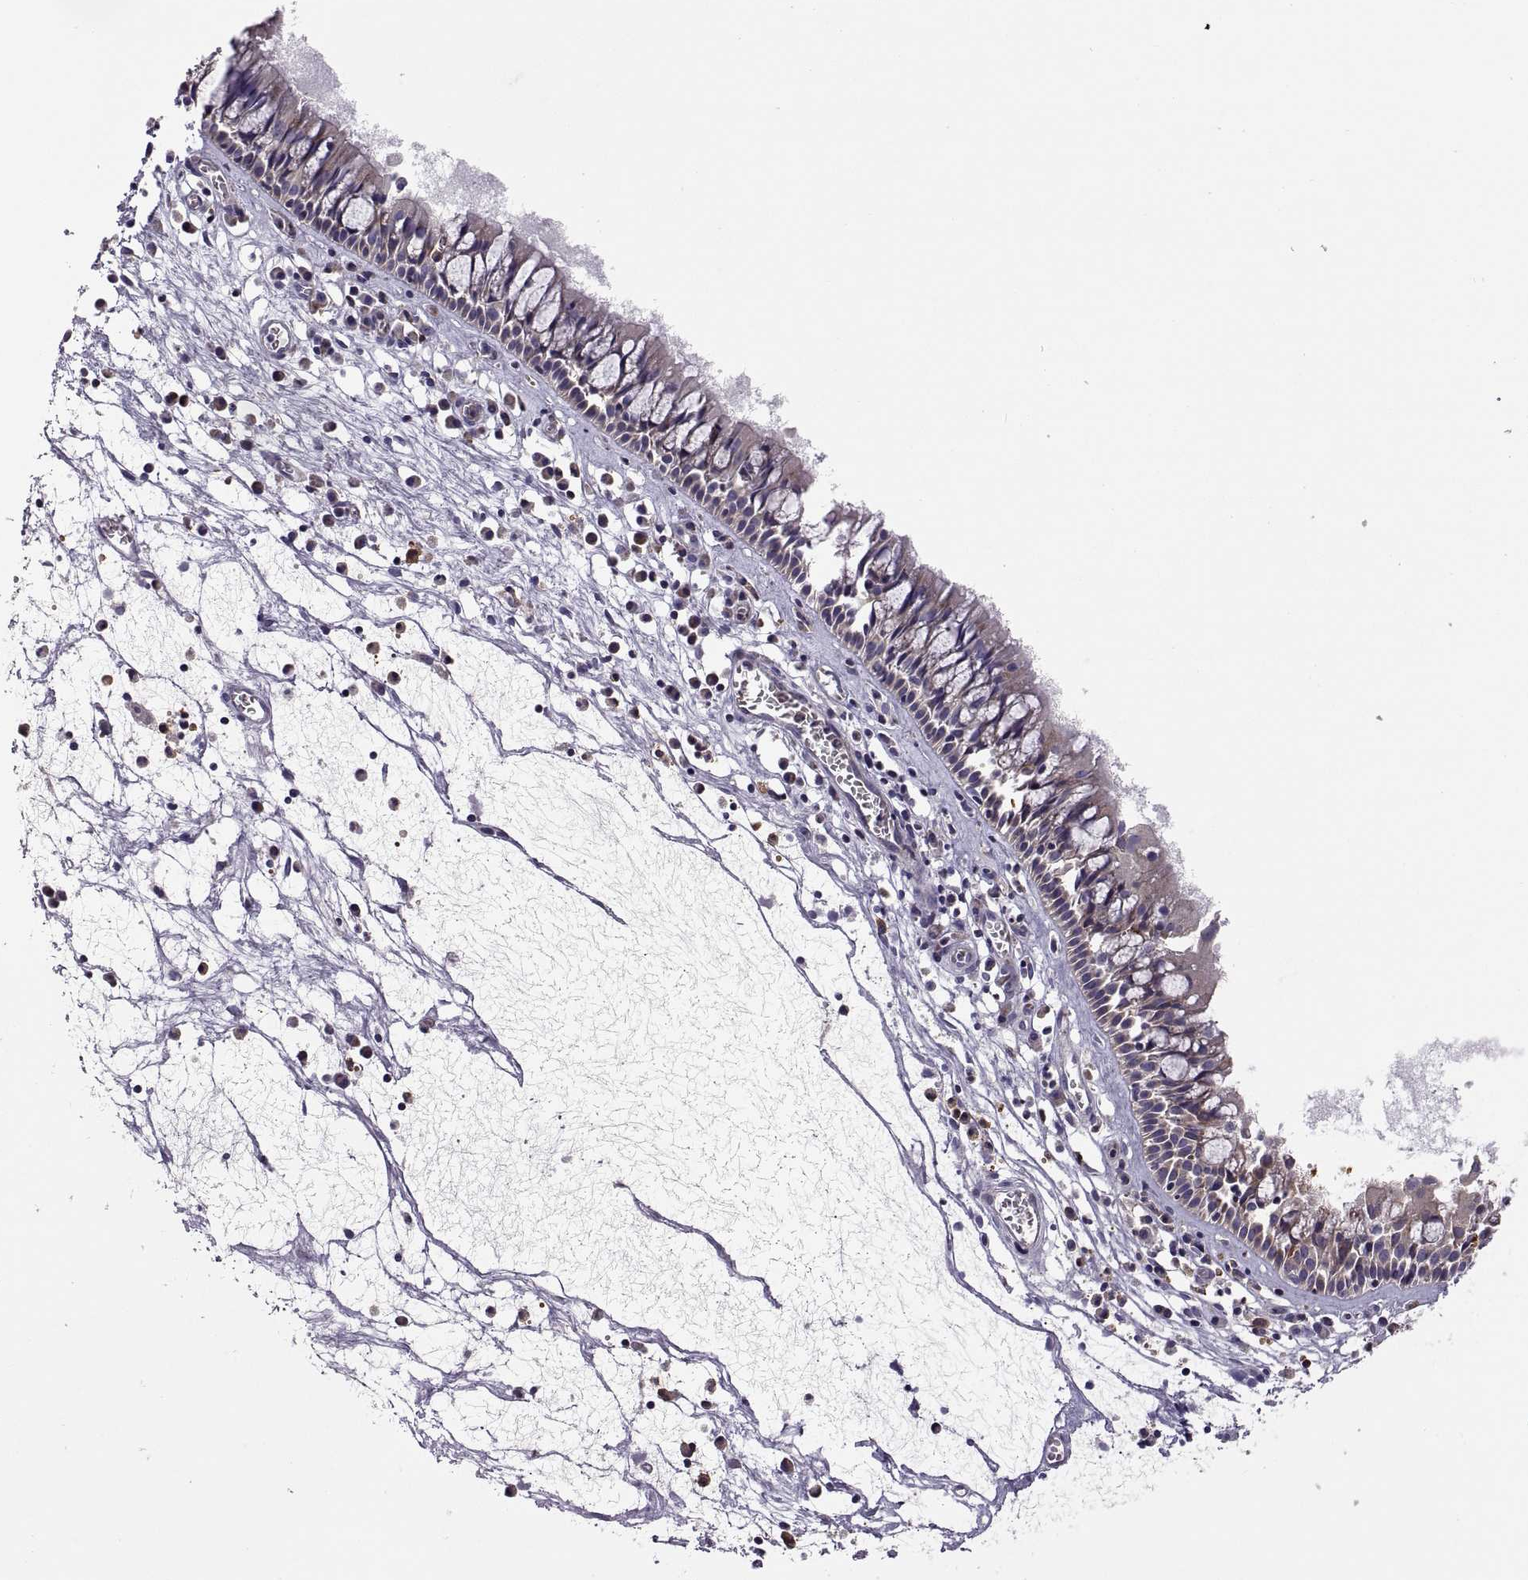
{"staining": {"intensity": "weak", "quantity": "25%-75%", "location": "cytoplasmic/membranous"}, "tissue": "nasopharynx", "cell_type": "Respiratory epithelial cells", "image_type": "normal", "snomed": [{"axis": "morphology", "description": "Normal tissue, NOS"}, {"axis": "topography", "description": "Nasopharynx"}], "caption": "Brown immunohistochemical staining in benign human nasopharynx demonstrates weak cytoplasmic/membranous positivity in about 25%-75% of respiratory epithelial cells. The protein is shown in brown color, while the nuclei are stained blue.", "gene": "SPATA32", "patient": {"sex": "male", "age": 61}}